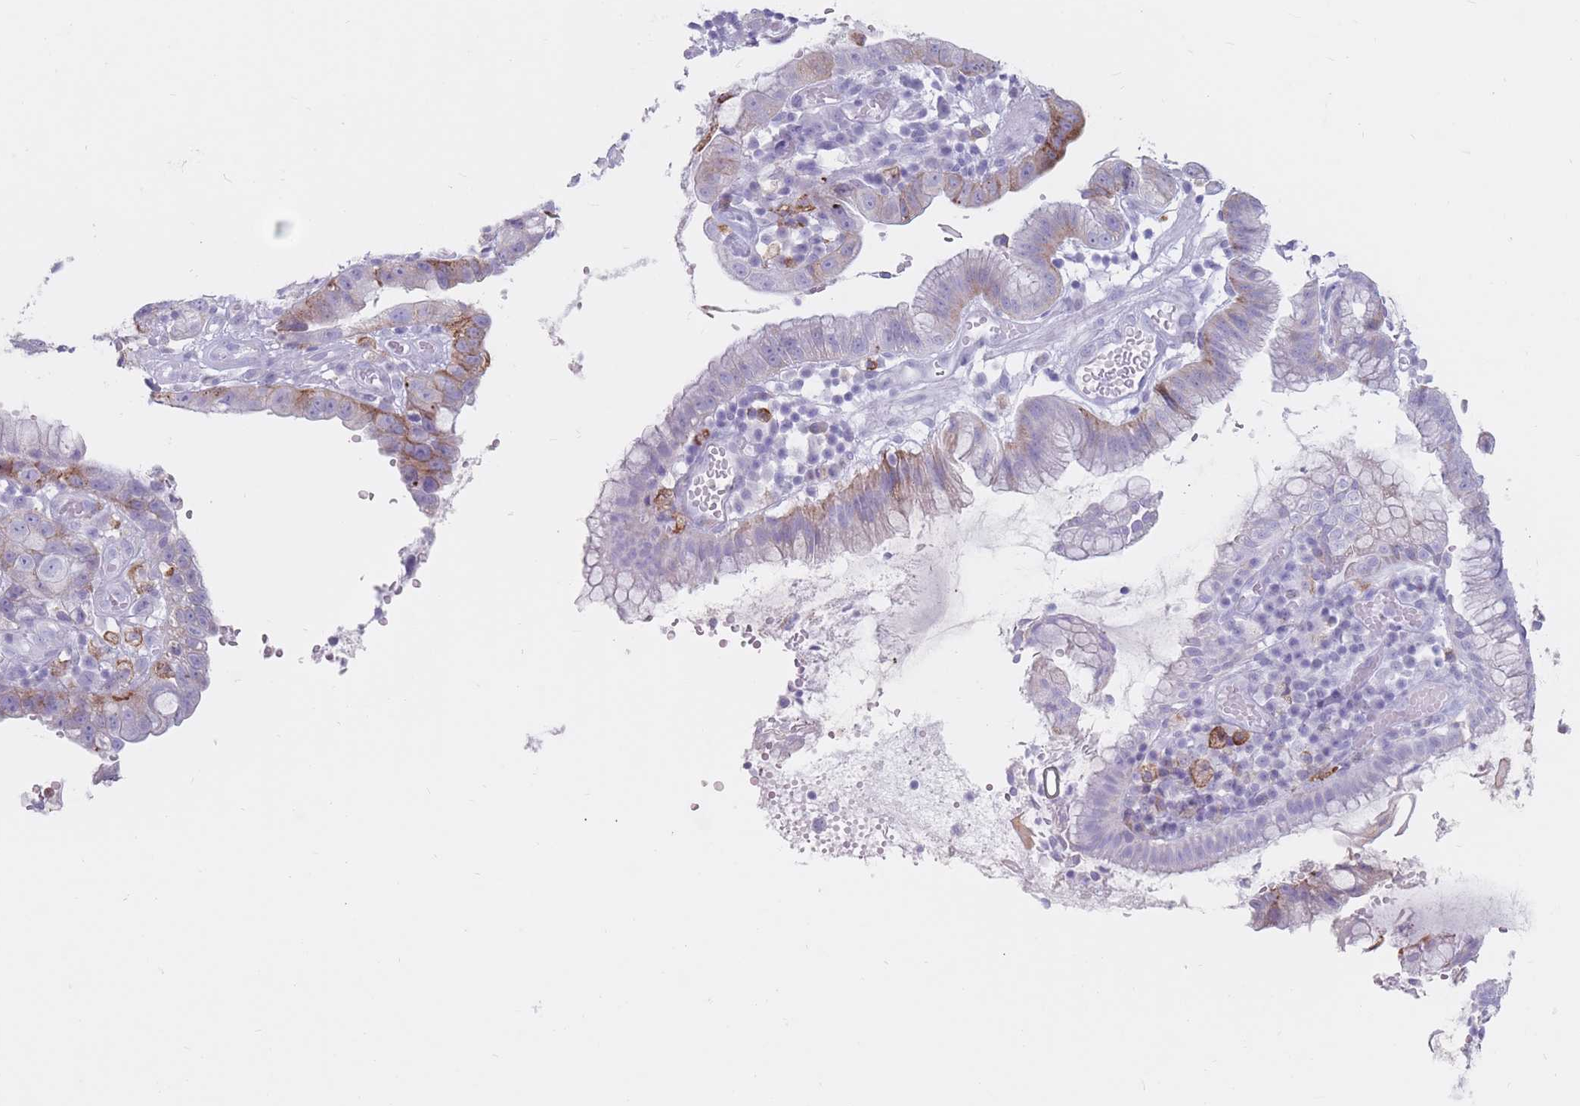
{"staining": {"intensity": "moderate", "quantity": "<25%", "location": "cytoplasmic/membranous"}, "tissue": "stomach cancer", "cell_type": "Tumor cells", "image_type": "cancer", "snomed": [{"axis": "morphology", "description": "Adenocarcinoma, NOS"}, {"axis": "topography", "description": "Stomach"}], "caption": "Immunohistochemistry image of neoplastic tissue: human stomach adenocarcinoma stained using immunohistochemistry shows low levels of moderate protein expression localized specifically in the cytoplasmic/membranous of tumor cells, appearing as a cytoplasmic/membranous brown color.", "gene": "ST3GAL5", "patient": {"sex": "male", "age": 55}}